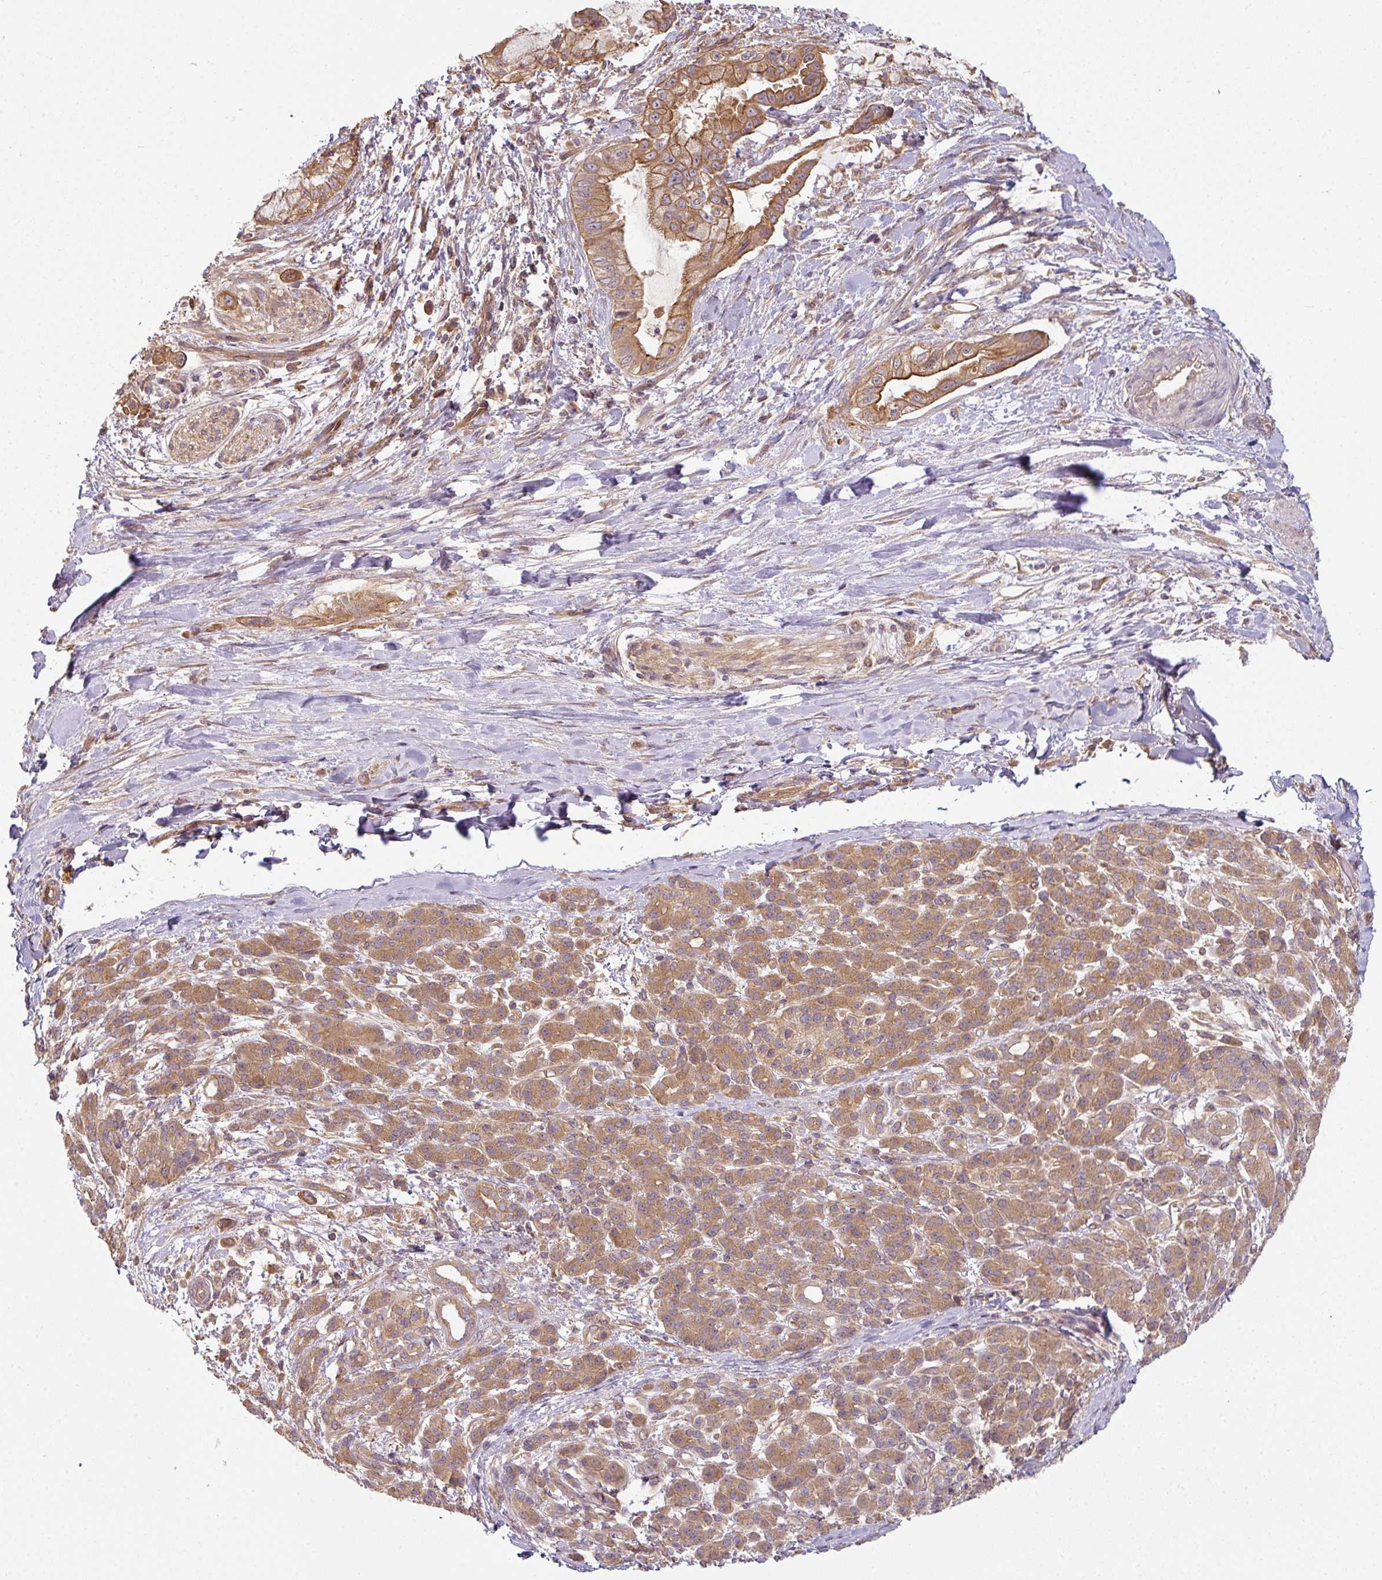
{"staining": {"intensity": "moderate", "quantity": ">75%", "location": "cytoplasmic/membranous"}, "tissue": "pancreatic cancer", "cell_type": "Tumor cells", "image_type": "cancer", "snomed": [{"axis": "morphology", "description": "Adenocarcinoma, NOS"}, {"axis": "topography", "description": "Pancreas"}], "caption": "Moderate cytoplasmic/membranous protein expression is identified in approximately >75% of tumor cells in adenocarcinoma (pancreatic). The protein is shown in brown color, while the nuclei are stained blue.", "gene": "RNF31", "patient": {"sex": "male", "age": 48}}